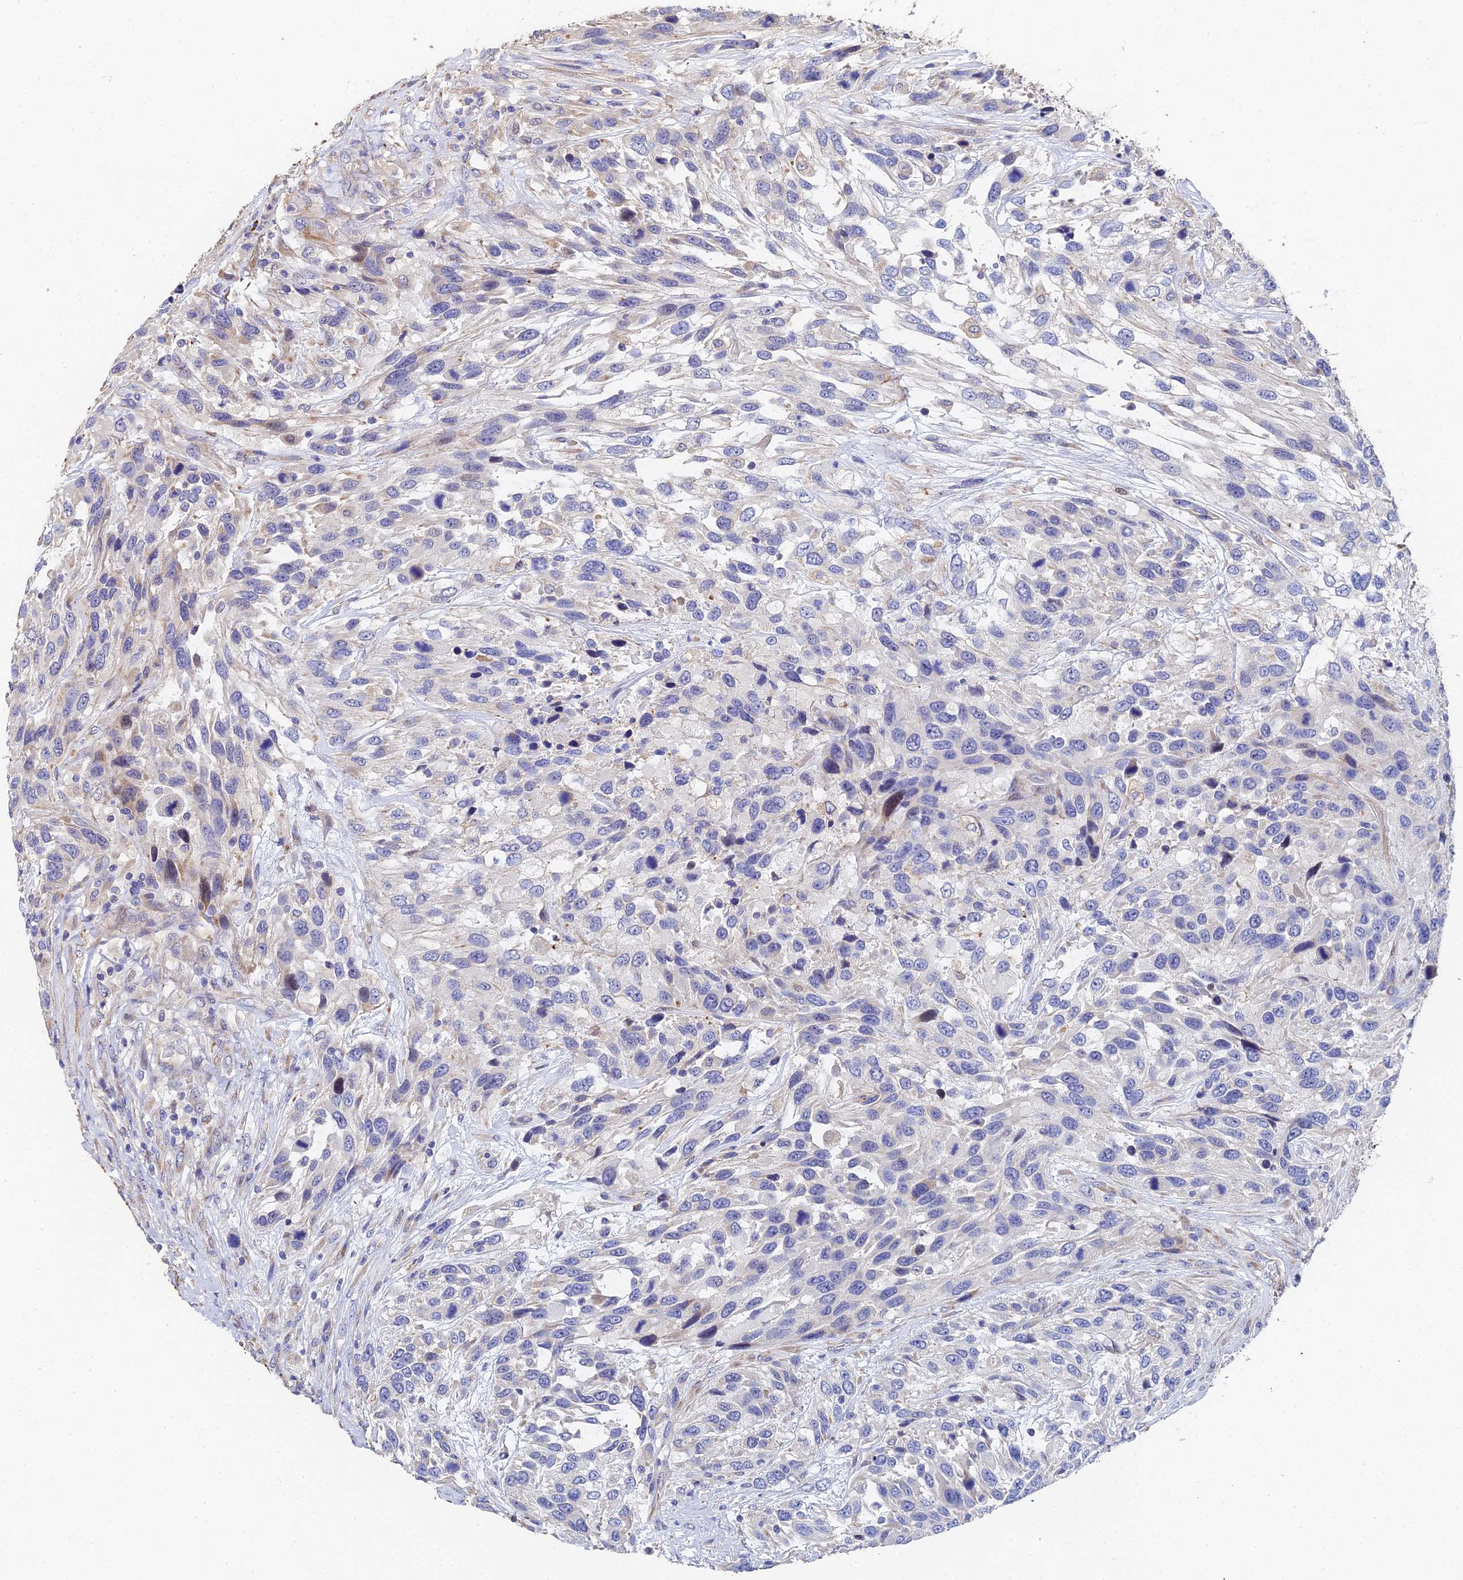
{"staining": {"intensity": "weak", "quantity": "<25%", "location": "cytoplasmic/membranous"}, "tissue": "urothelial cancer", "cell_type": "Tumor cells", "image_type": "cancer", "snomed": [{"axis": "morphology", "description": "Urothelial carcinoma, High grade"}, {"axis": "topography", "description": "Urinary bladder"}], "caption": "Urothelial cancer was stained to show a protein in brown. There is no significant expression in tumor cells. Nuclei are stained in blue.", "gene": "ENSG00000268674", "patient": {"sex": "female", "age": 70}}